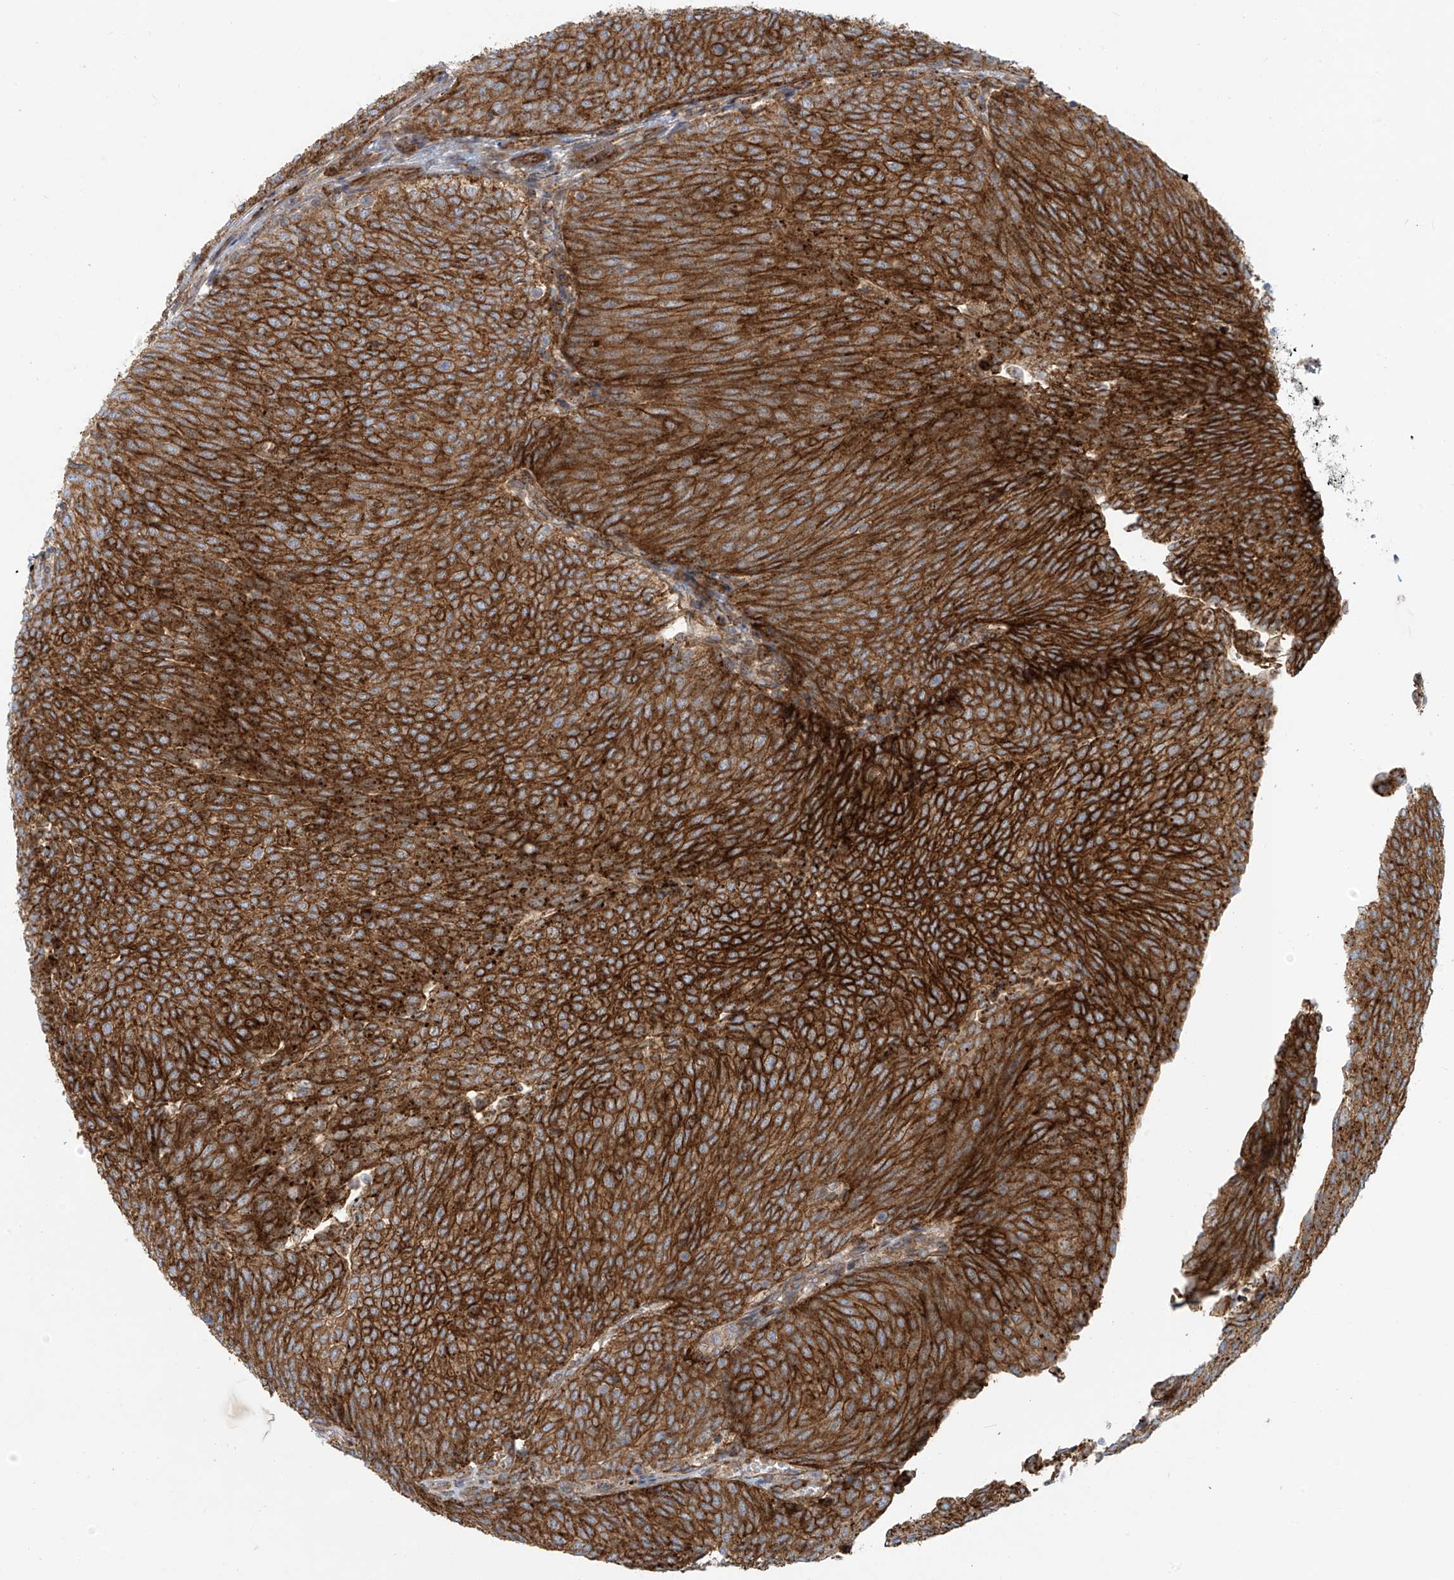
{"staining": {"intensity": "strong", "quantity": ">75%", "location": "cytoplasmic/membranous"}, "tissue": "urothelial cancer", "cell_type": "Tumor cells", "image_type": "cancer", "snomed": [{"axis": "morphology", "description": "Urothelial carcinoma, Low grade"}, {"axis": "topography", "description": "Urinary bladder"}], "caption": "This image exhibits immunohistochemistry (IHC) staining of urothelial cancer, with high strong cytoplasmic/membranous expression in about >75% of tumor cells.", "gene": "LZTS3", "patient": {"sex": "female", "age": 79}}